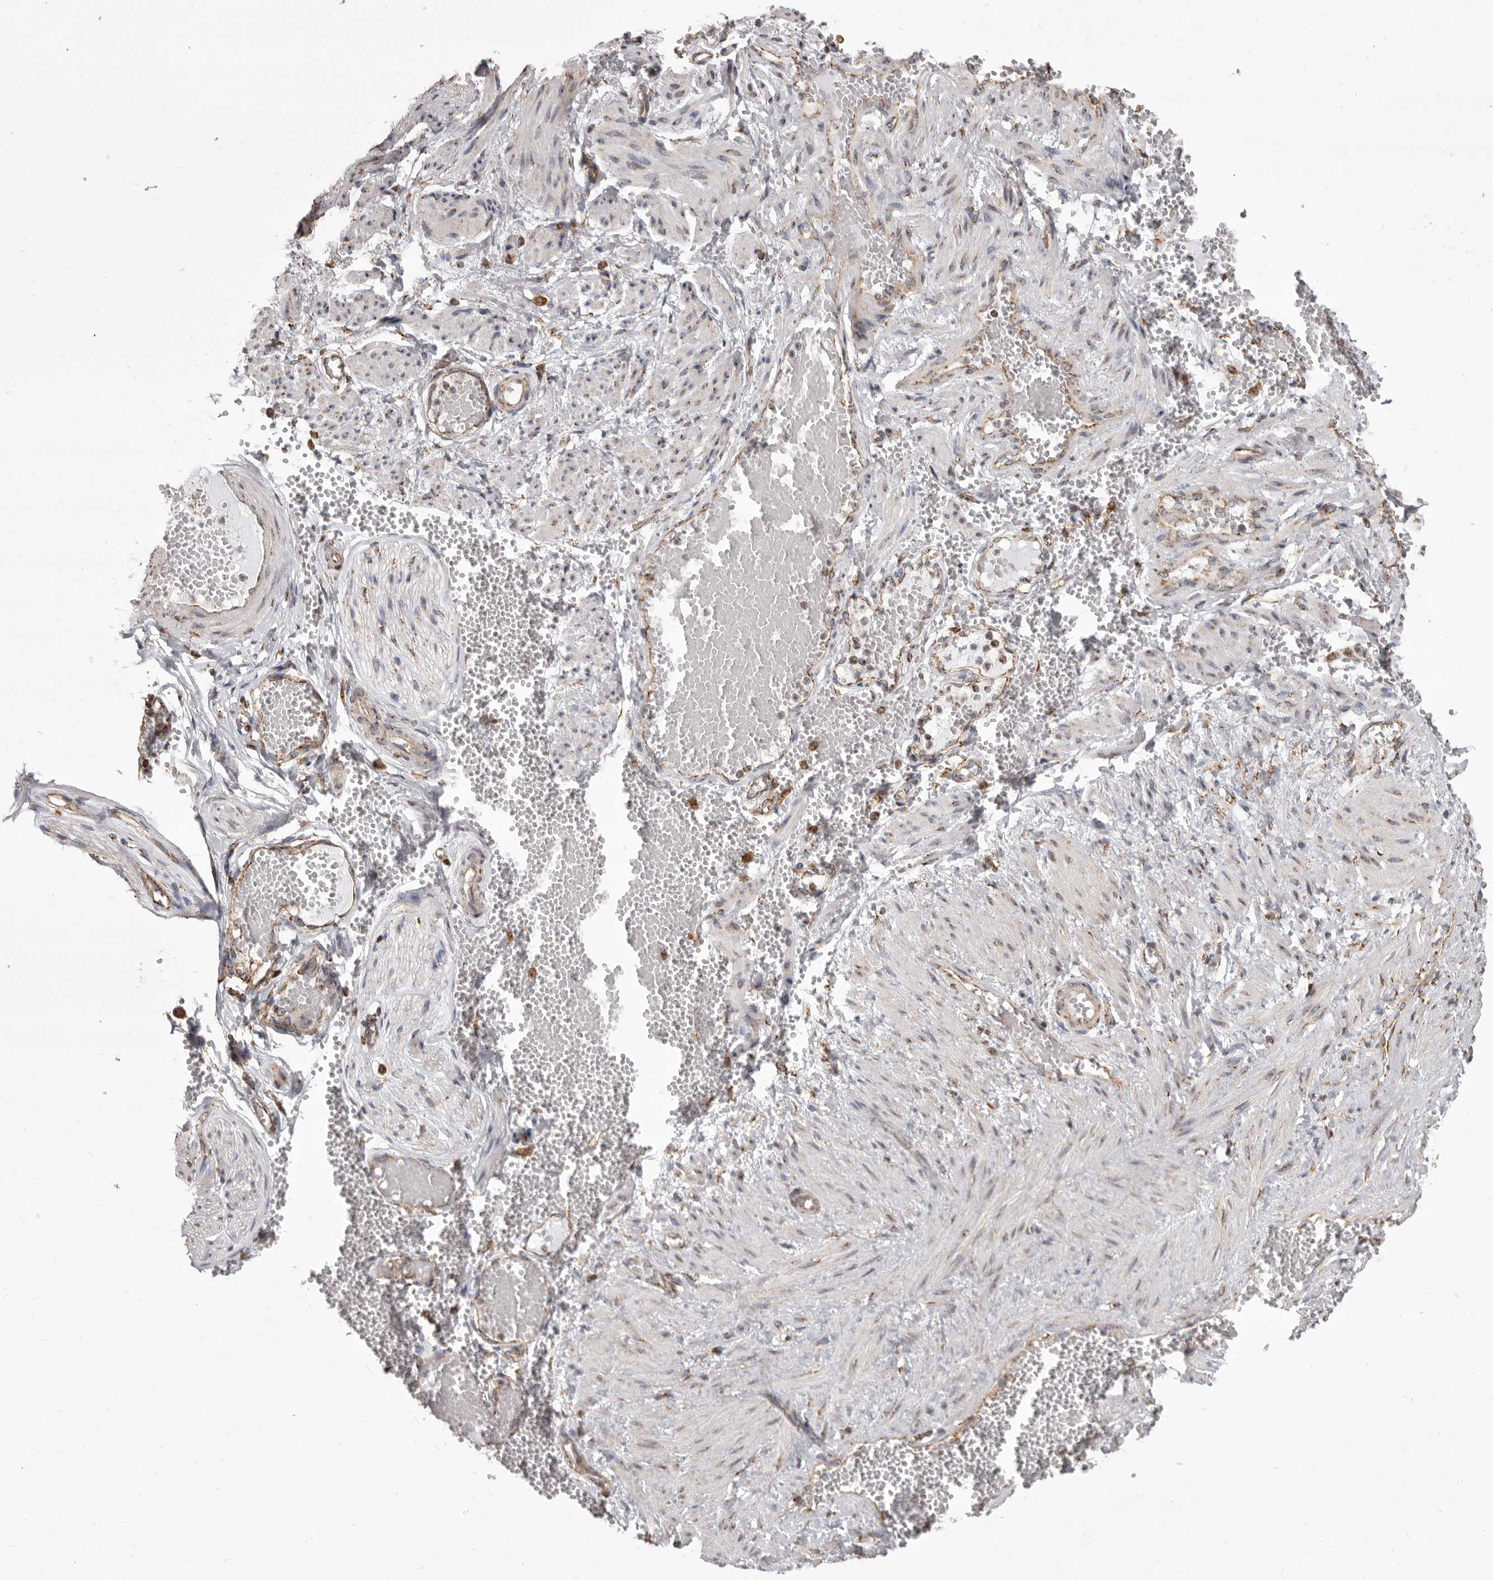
{"staining": {"intensity": "moderate", "quantity": ">75%", "location": "cytoplasmic/membranous"}, "tissue": "adipose tissue", "cell_type": "Adipocytes", "image_type": "normal", "snomed": [{"axis": "morphology", "description": "Normal tissue, NOS"}, {"axis": "topography", "description": "Smooth muscle"}, {"axis": "topography", "description": "Peripheral nerve tissue"}], "caption": "Immunohistochemistry micrograph of normal adipose tissue: adipose tissue stained using IHC reveals medium levels of moderate protein expression localized specifically in the cytoplasmic/membranous of adipocytes, appearing as a cytoplasmic/membranous brown color.", "gene": "CDK5RAP3", "patient": {"sex": "female", "age": 39}}